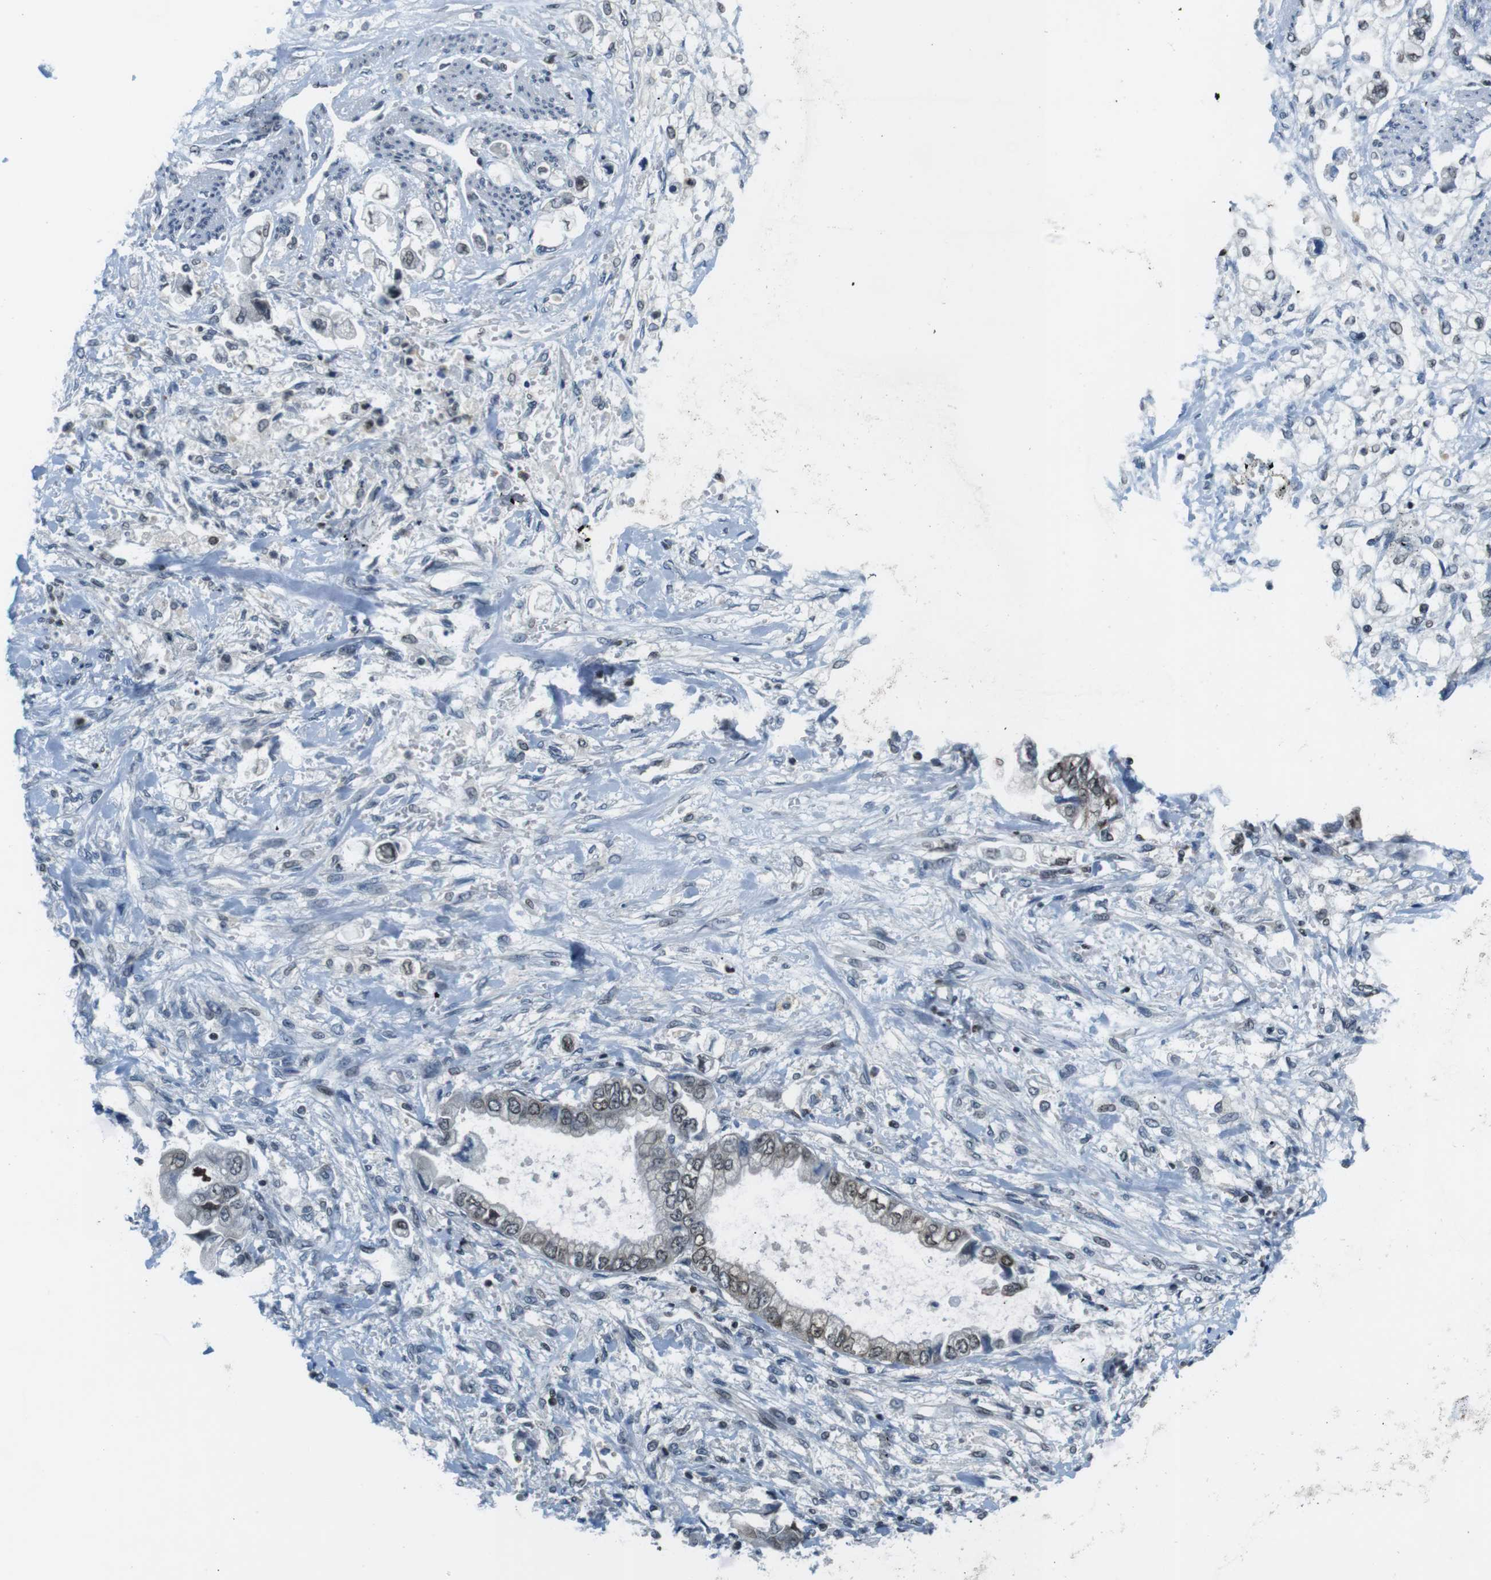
{"staining": {"intensity": "weak", "quantity": "25%-75%", "location": "nuclear"}, "tissue": "stomach cancer", "cell_type": "Tumor cells", "image_type": "cancer", "snomed": [{"axis": "morphology", "description": "Normal tissue, NOS"}, {"axis": "morphology", "description": "Adenocarcinoma, NOS"}, {"axis": "topography", "description": "Stomach"}], "caption": "Stomach adenocarcinoma tissue reveals weak nuclear expression in about 25%-75% of tumor cells", "gene": "NEK4", "patient": {"sex": "male", "age": 62}}